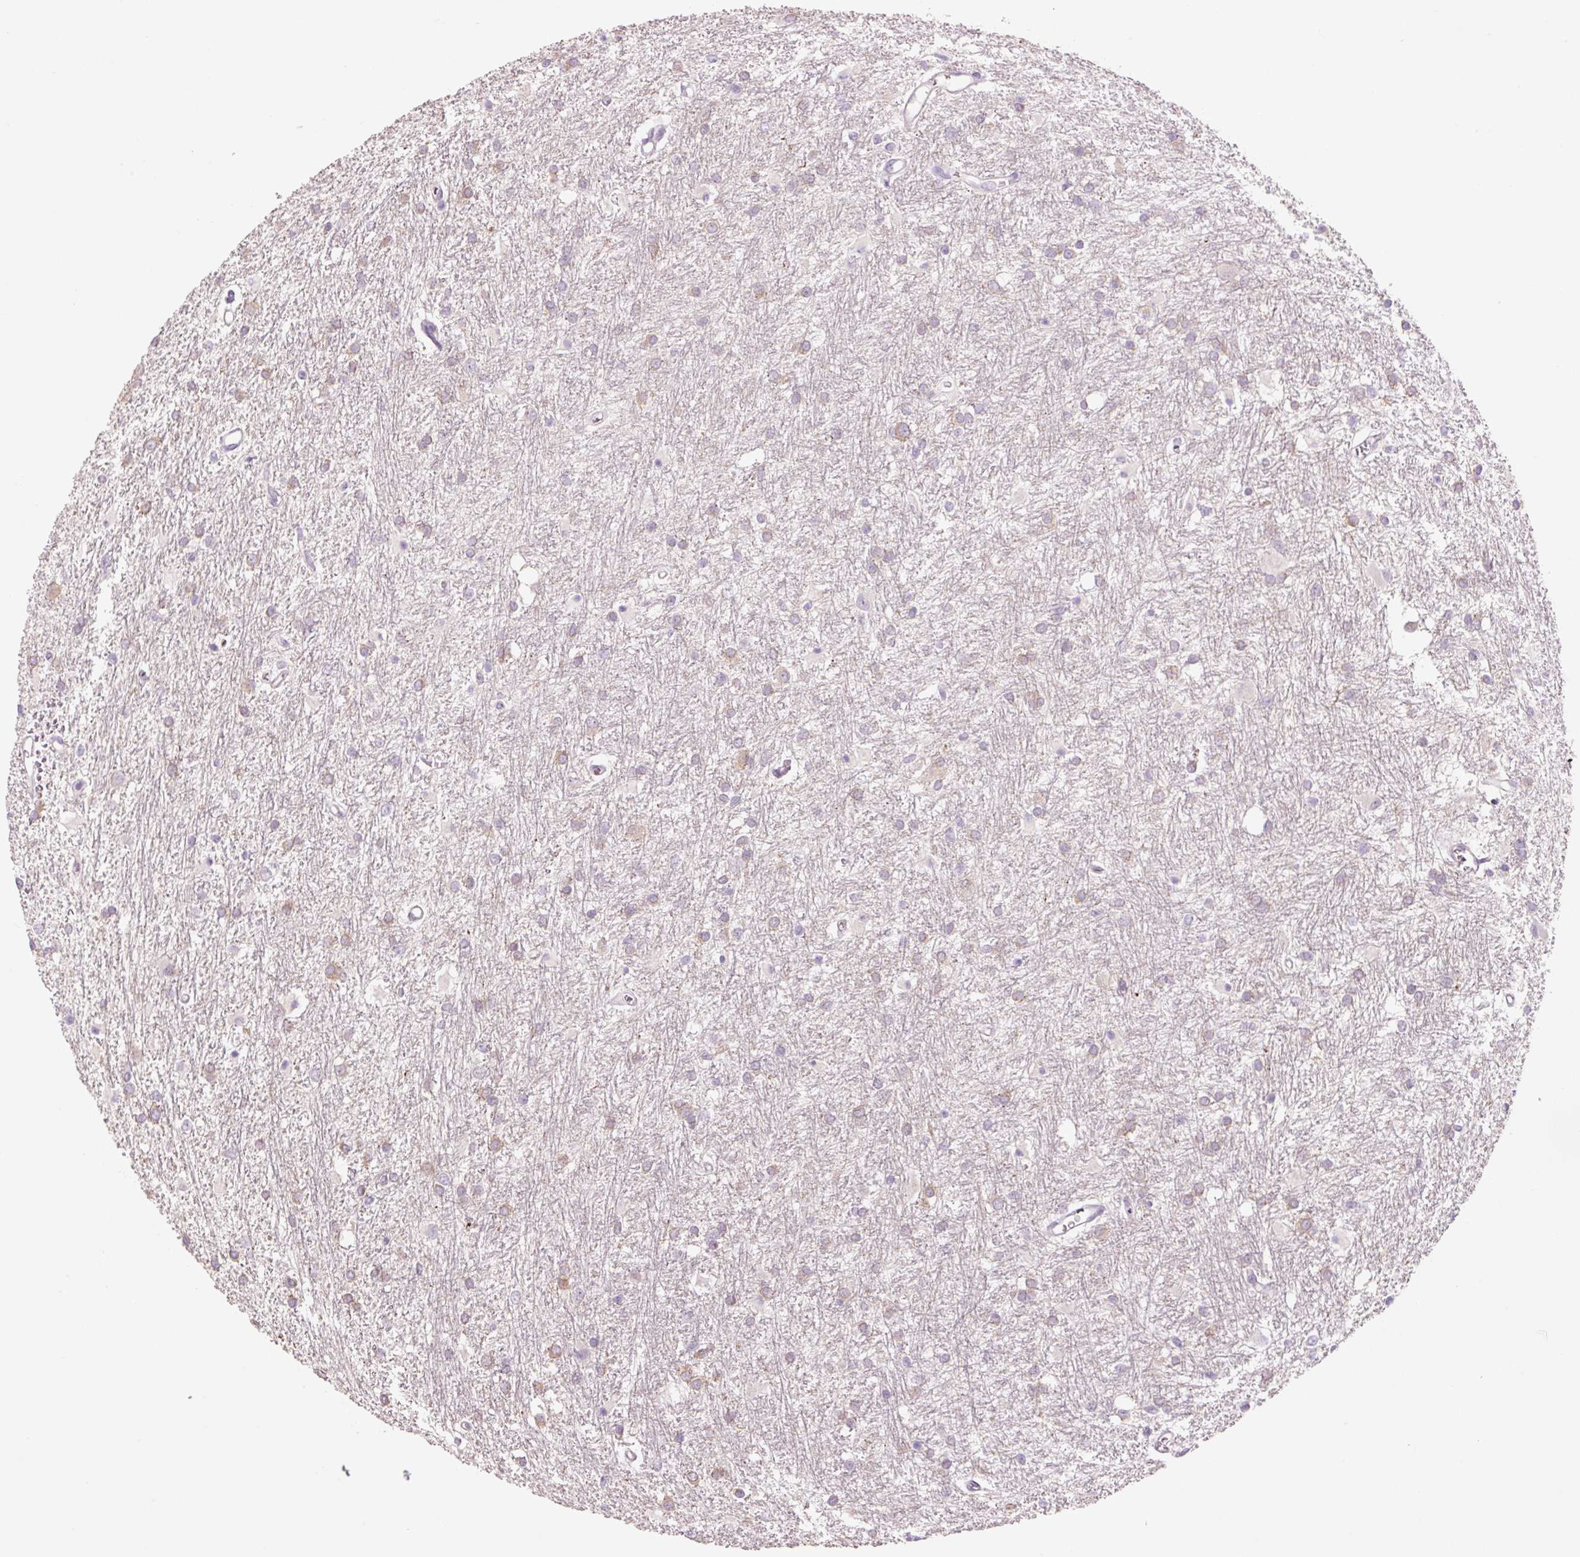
{"staining": {"intensity": "weak", "quantity": "25%-75%", "location": "cytoplasmic/membranous"}, "tissue": "glioma", "cell_type": "Tumor cells", "image_type": "cancer", "snomed": [{"axis": "morphology", "description": "Glioma, malignant, High grade"}, {"axis": "topography", "description": "Brain"}], "caption": "The micrograph displays staining of glioma, revealing weak cytoplasmic/membranous protein positivity (brown color) within tumor cells.", "gene": "HAX1", "patient": {"sex": "female", "age": 50}}